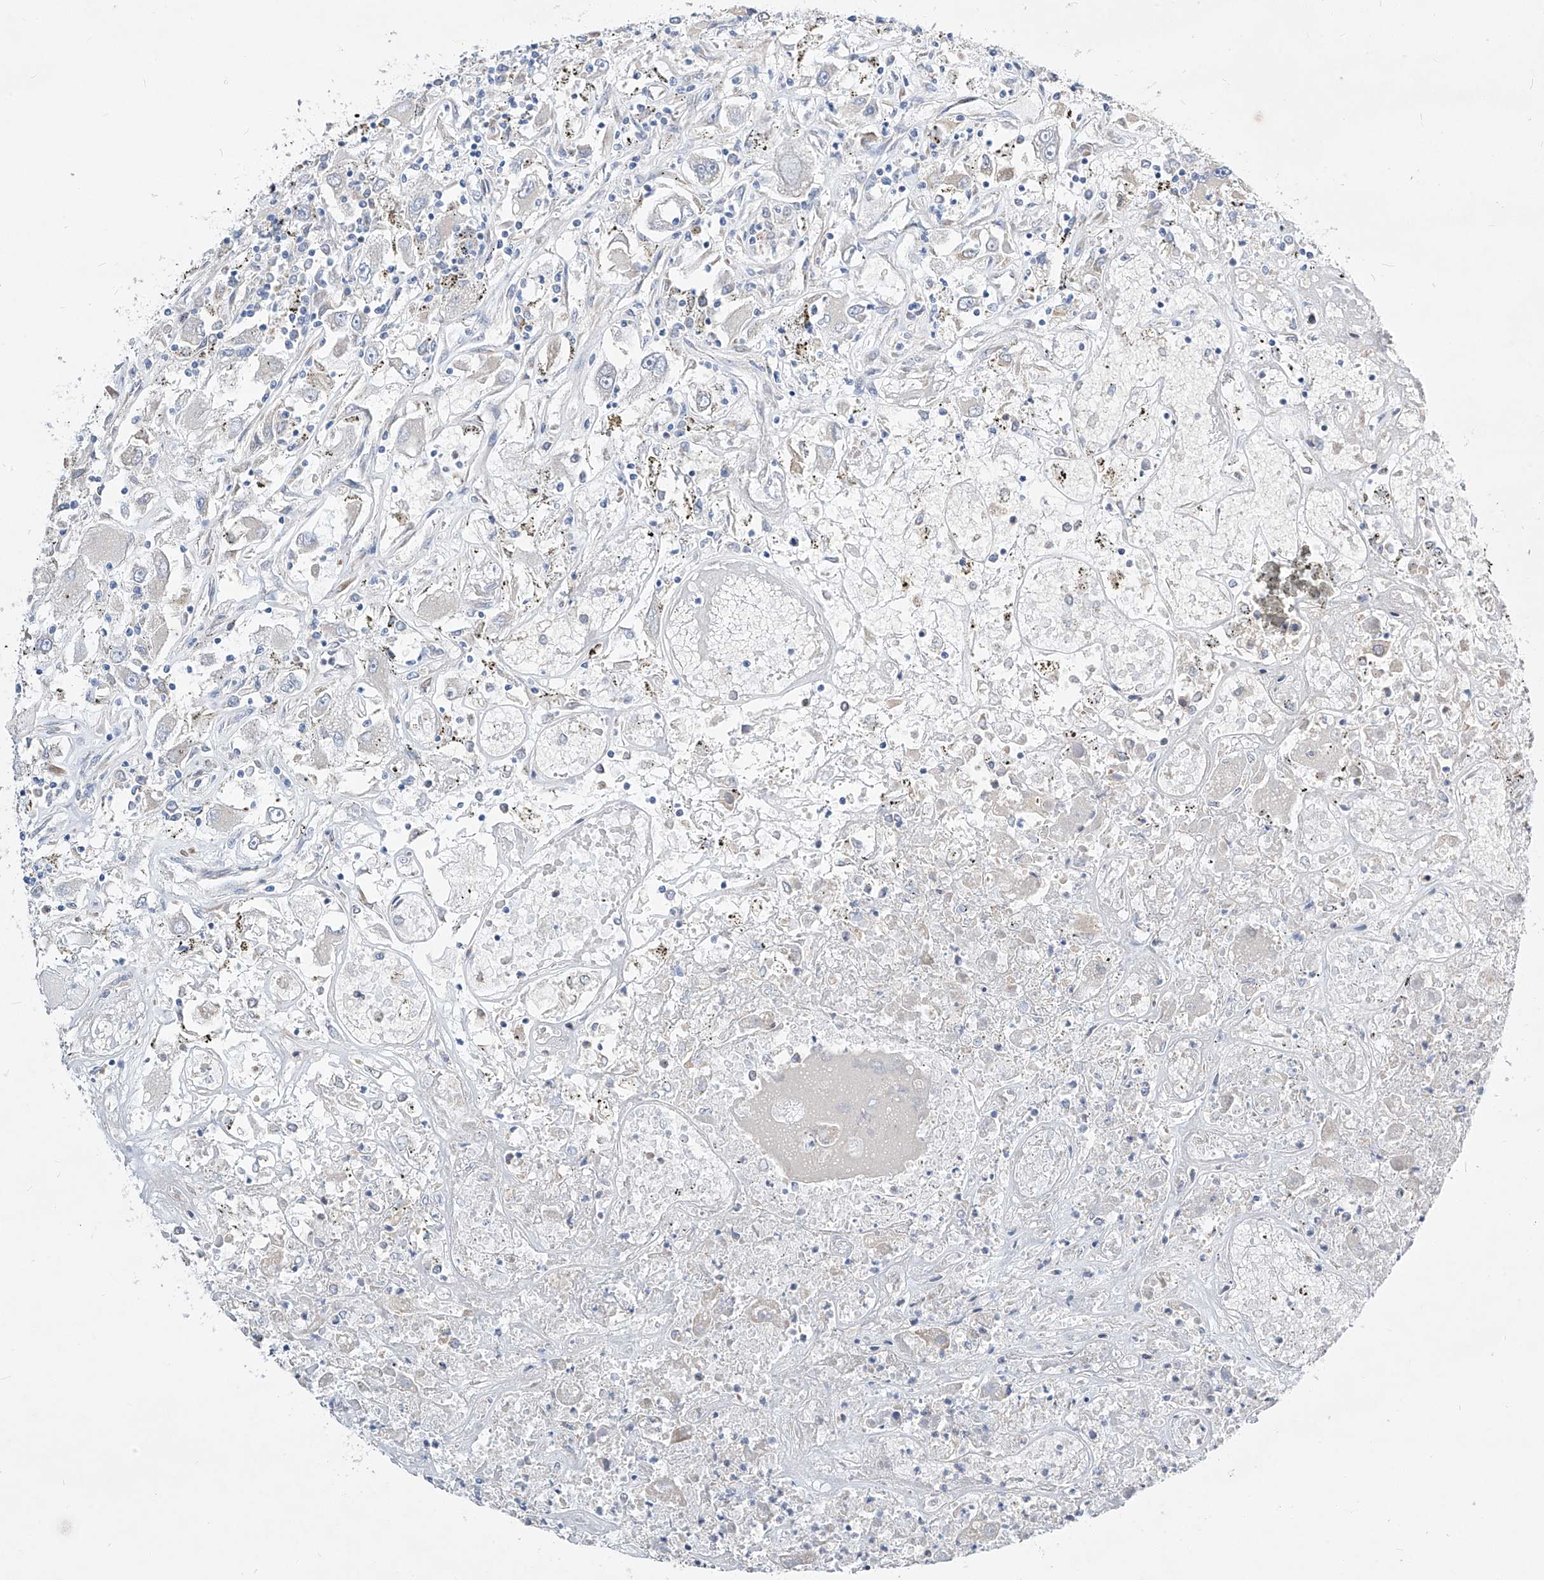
{"staining": {"intensity": "negative", "quantity": "none", "location": "none"}, "tissue": "renal cancer", "cell_type": "Tumor cells", "image_type": "cancer", "snomed": [{"axis": "morphology", "description": "Adenocarcinoma, NOS"}, {"axis": "topography", "description": "Kidney"}], "caption": "Tumor cells are negative for protein expression in human renal adenocarcinoma. (DAB IHC, high magnification).", "gene": "UFL1", "patient": {"sex": "female", "age": 52}}